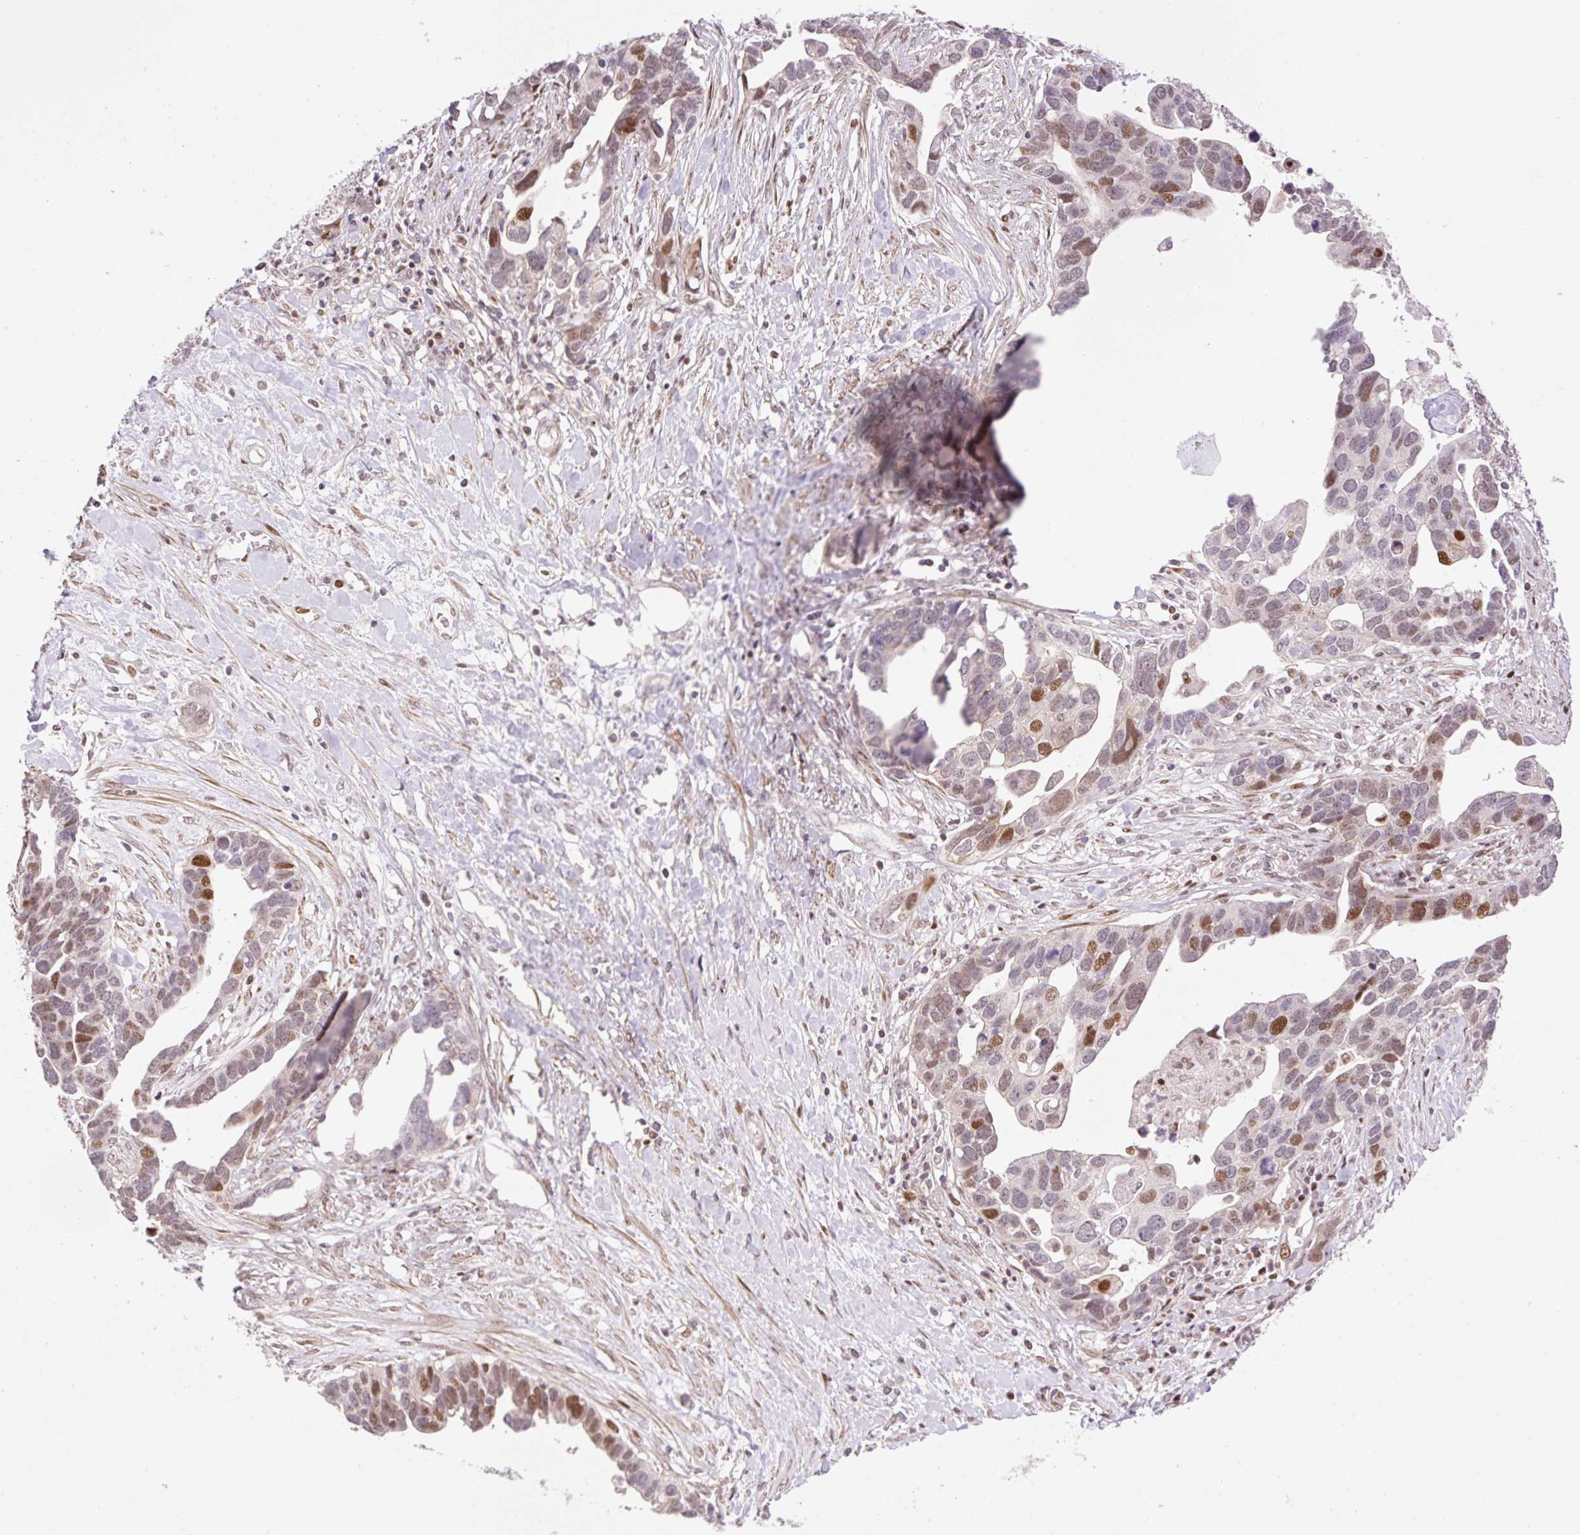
{"staining": {"intensity": "moderate", "quantity": "25%-75%", "location": "nuclear"}, "tissue": "ovarian cancer", "cell_type": "Tumor cells", "image_type": "cancer", "snomed": [{"axis": "morphology", "description": "Cystadenocarcinoma, serous, NOS"}, {"axis": "topography", "description": "Ovary"}], "caption": "Ovarian cancer (serous cystadenocarcinoma) stained for a protein (brown) displays moderate nuclear positive positivity in approximately 25%-75% of tumor cells.", "gene": "RIPPLY3", "patient": {"sex": "female", "age": 54}}